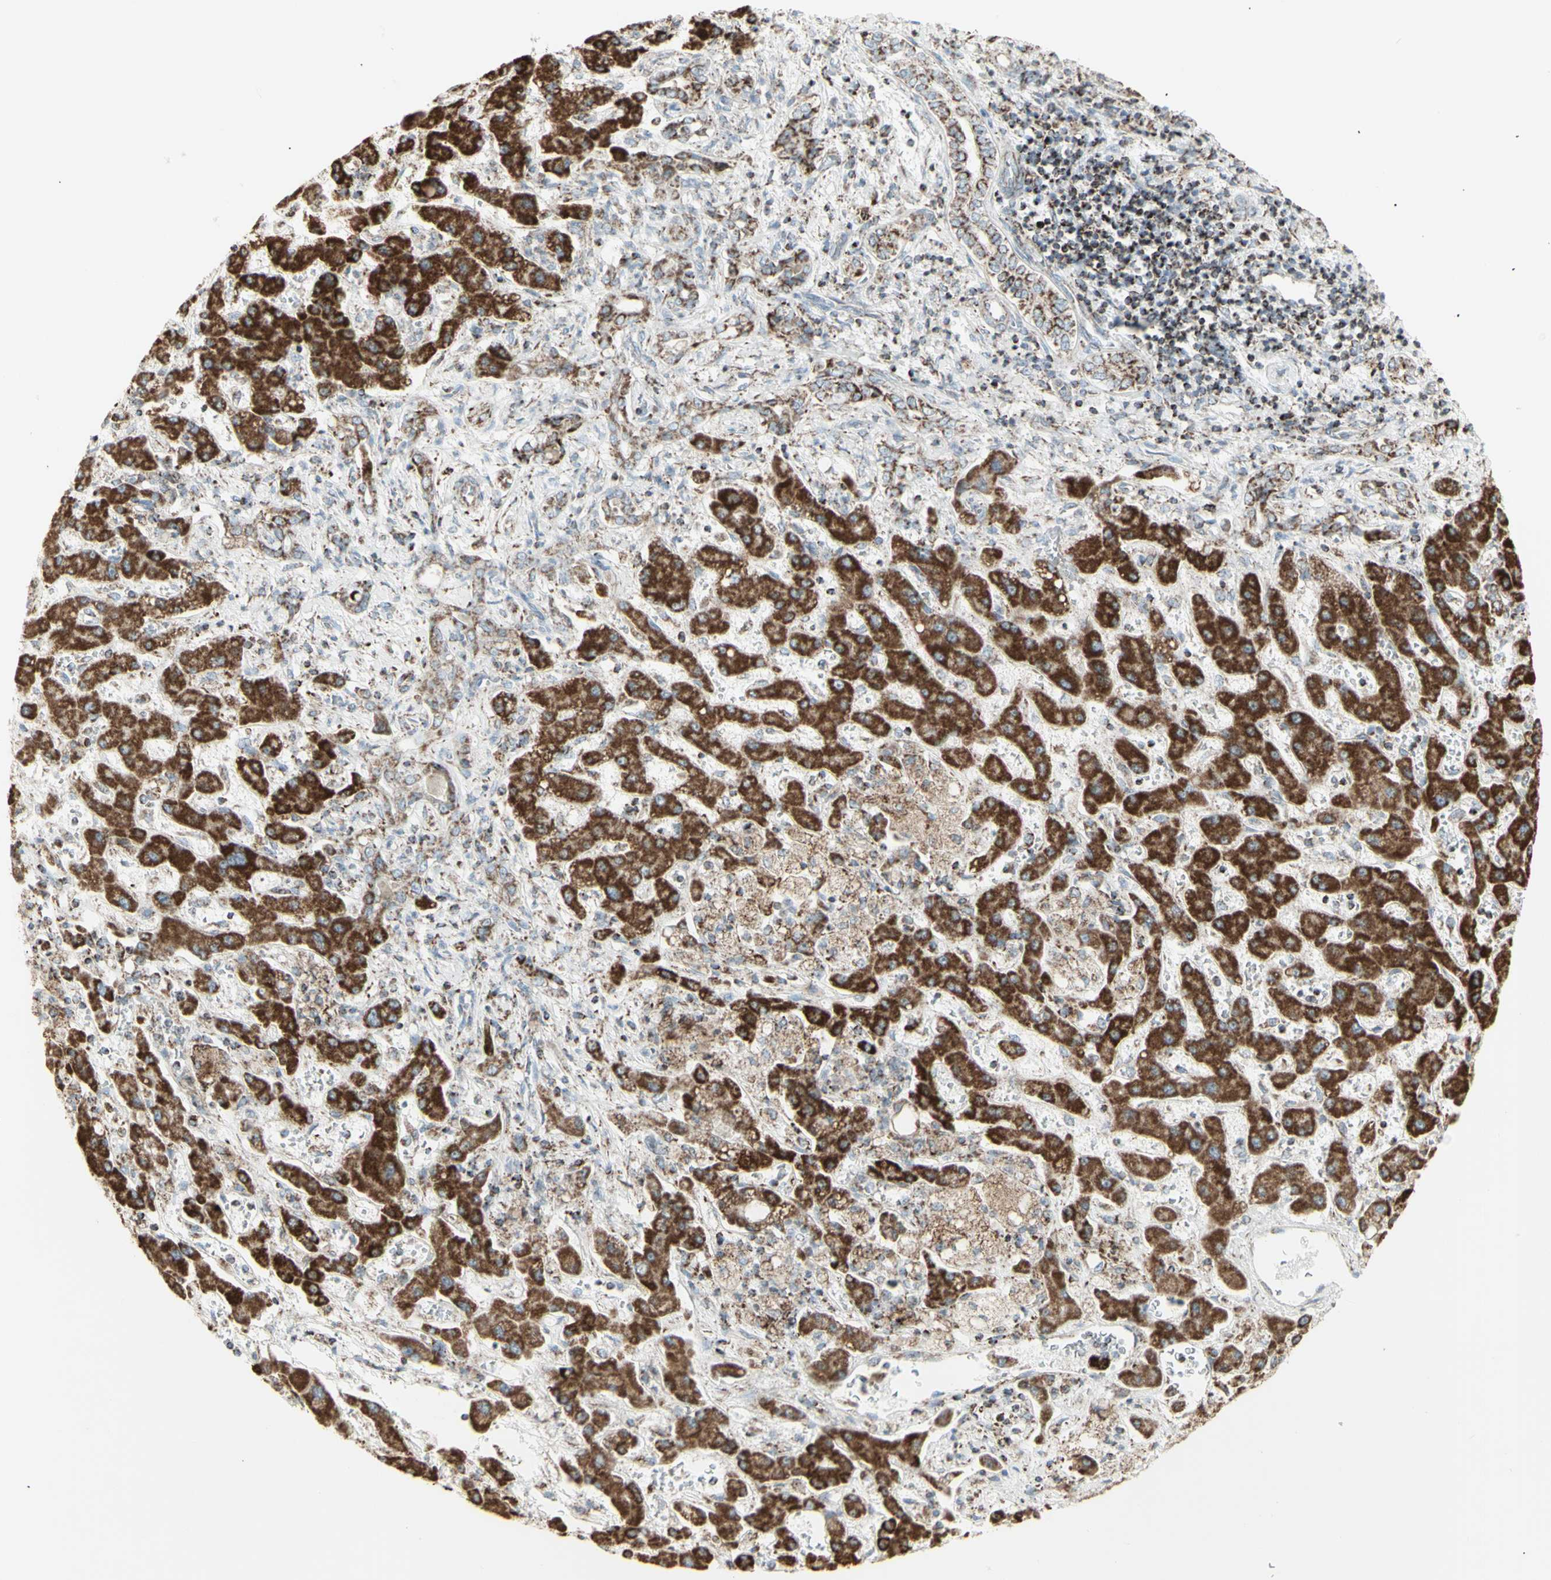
{"staining": {"intensity": "moderate", "quantity": "25%-75%", "location": "cytoplasmic/membranous"}, "tissue": "liver cancer", "cell_type": "Tumor cells", "image_type": "cancer", "snomed": [{"axis": "morphology", "description": "Cholangiocarcinoma"}, {"axis": "topography", "description": "Liver"}], "caption": "Liver cancer (cholangiocarcinoma) stained for a protein (brown) displays moderate cytoplasmic/membranous positive expression in about 25%-75% of tumor cells.", "gene": "PLGRKT", "patient": {"sex": "male", "age": 50}}